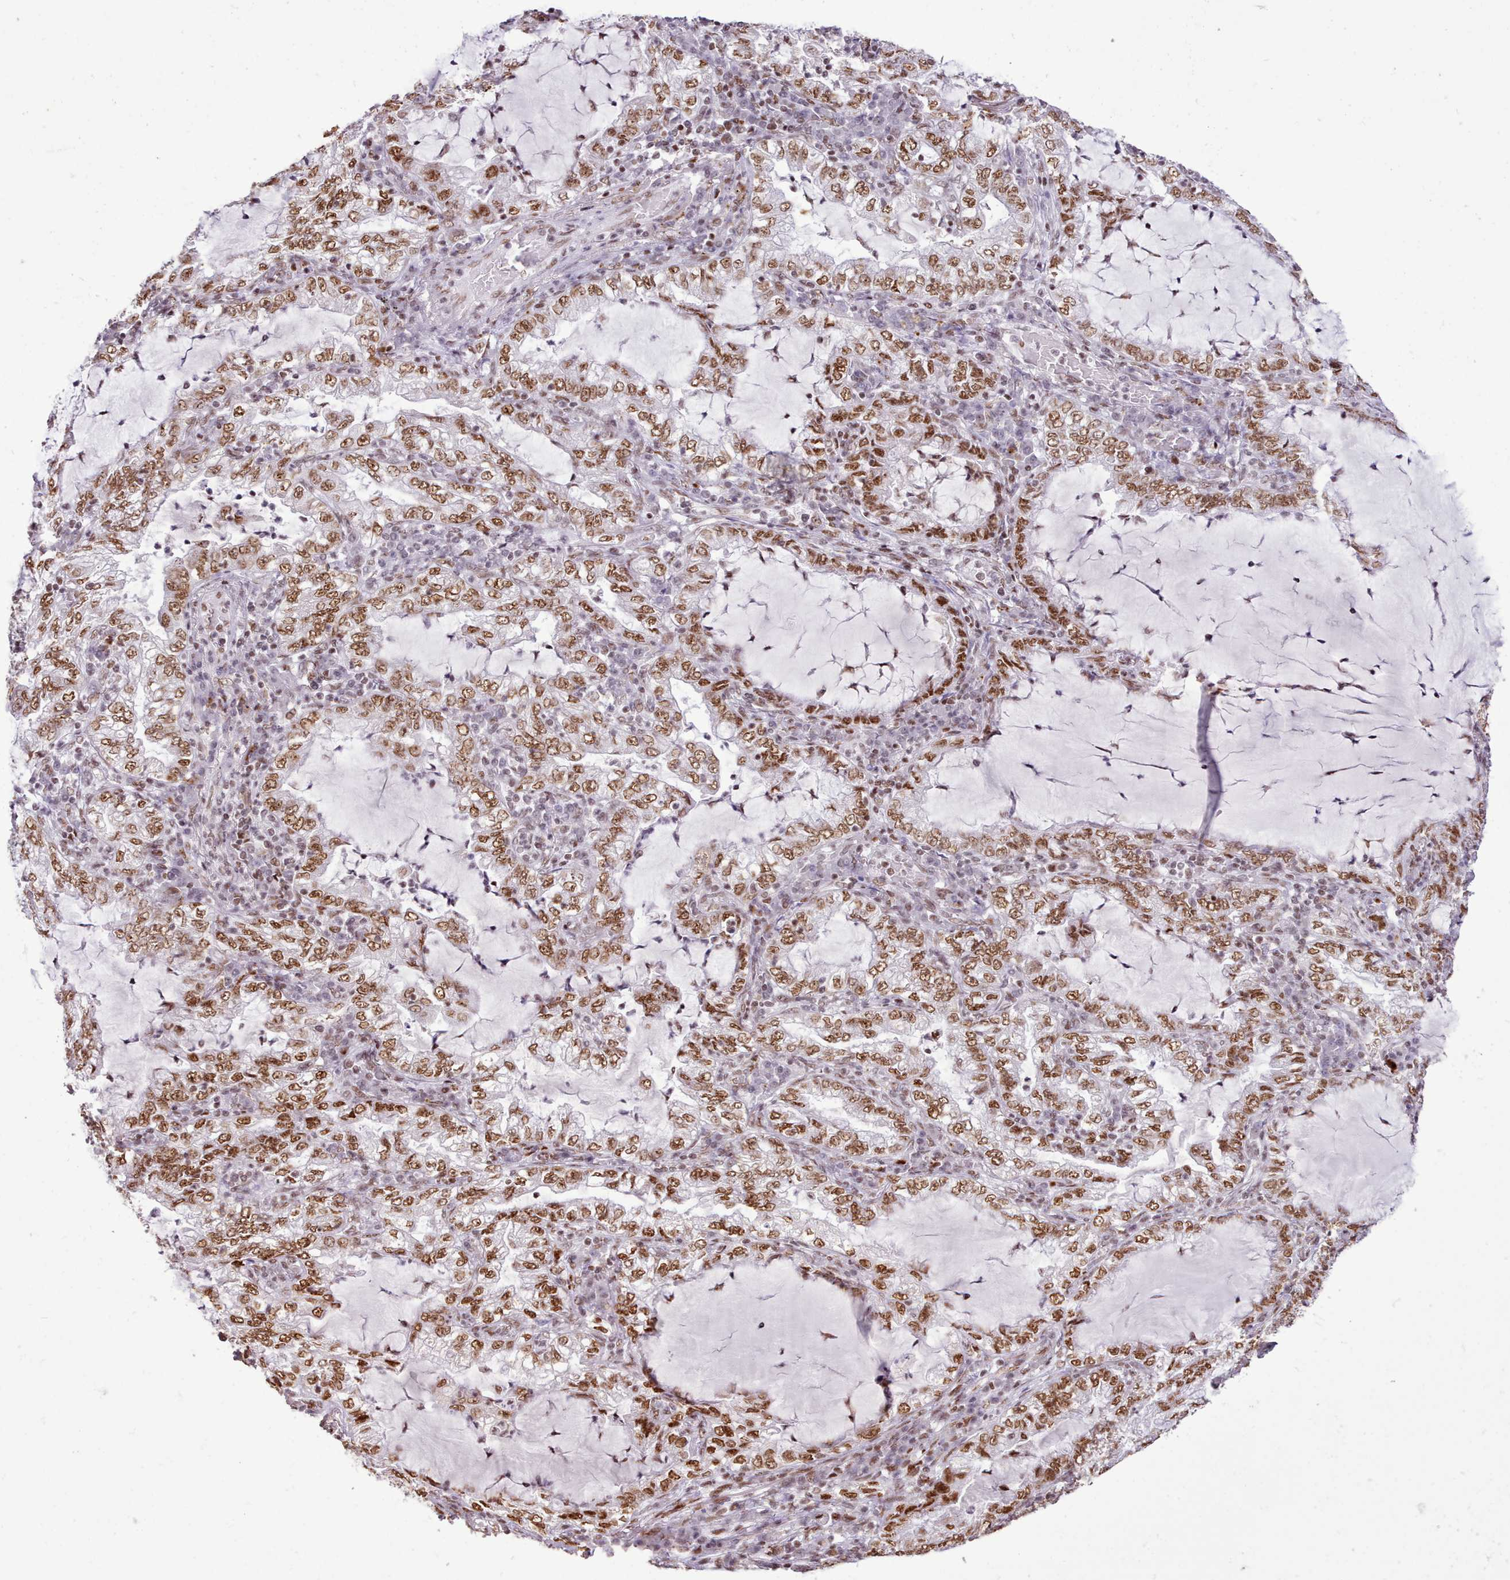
{"staining": {"intensity": "moderate", "quantity": ">75%", "location": "nuclear"}, "tissue": "lung cancer", "cell_type": "Tumor cells", "image_type": "cancer", "snomed": [{"axis": "morphology", "description": "Adenocarcinoma, NOS"}, {"axis": "topography", "description": "Lung"}], "caption": "Lung cancer stained with a brown dye exhibits moderate nuclear positive expression in approximately >75% of tumor cells.", "gene": "TAF15", "patient": {"sex": "female", "age": 73}}